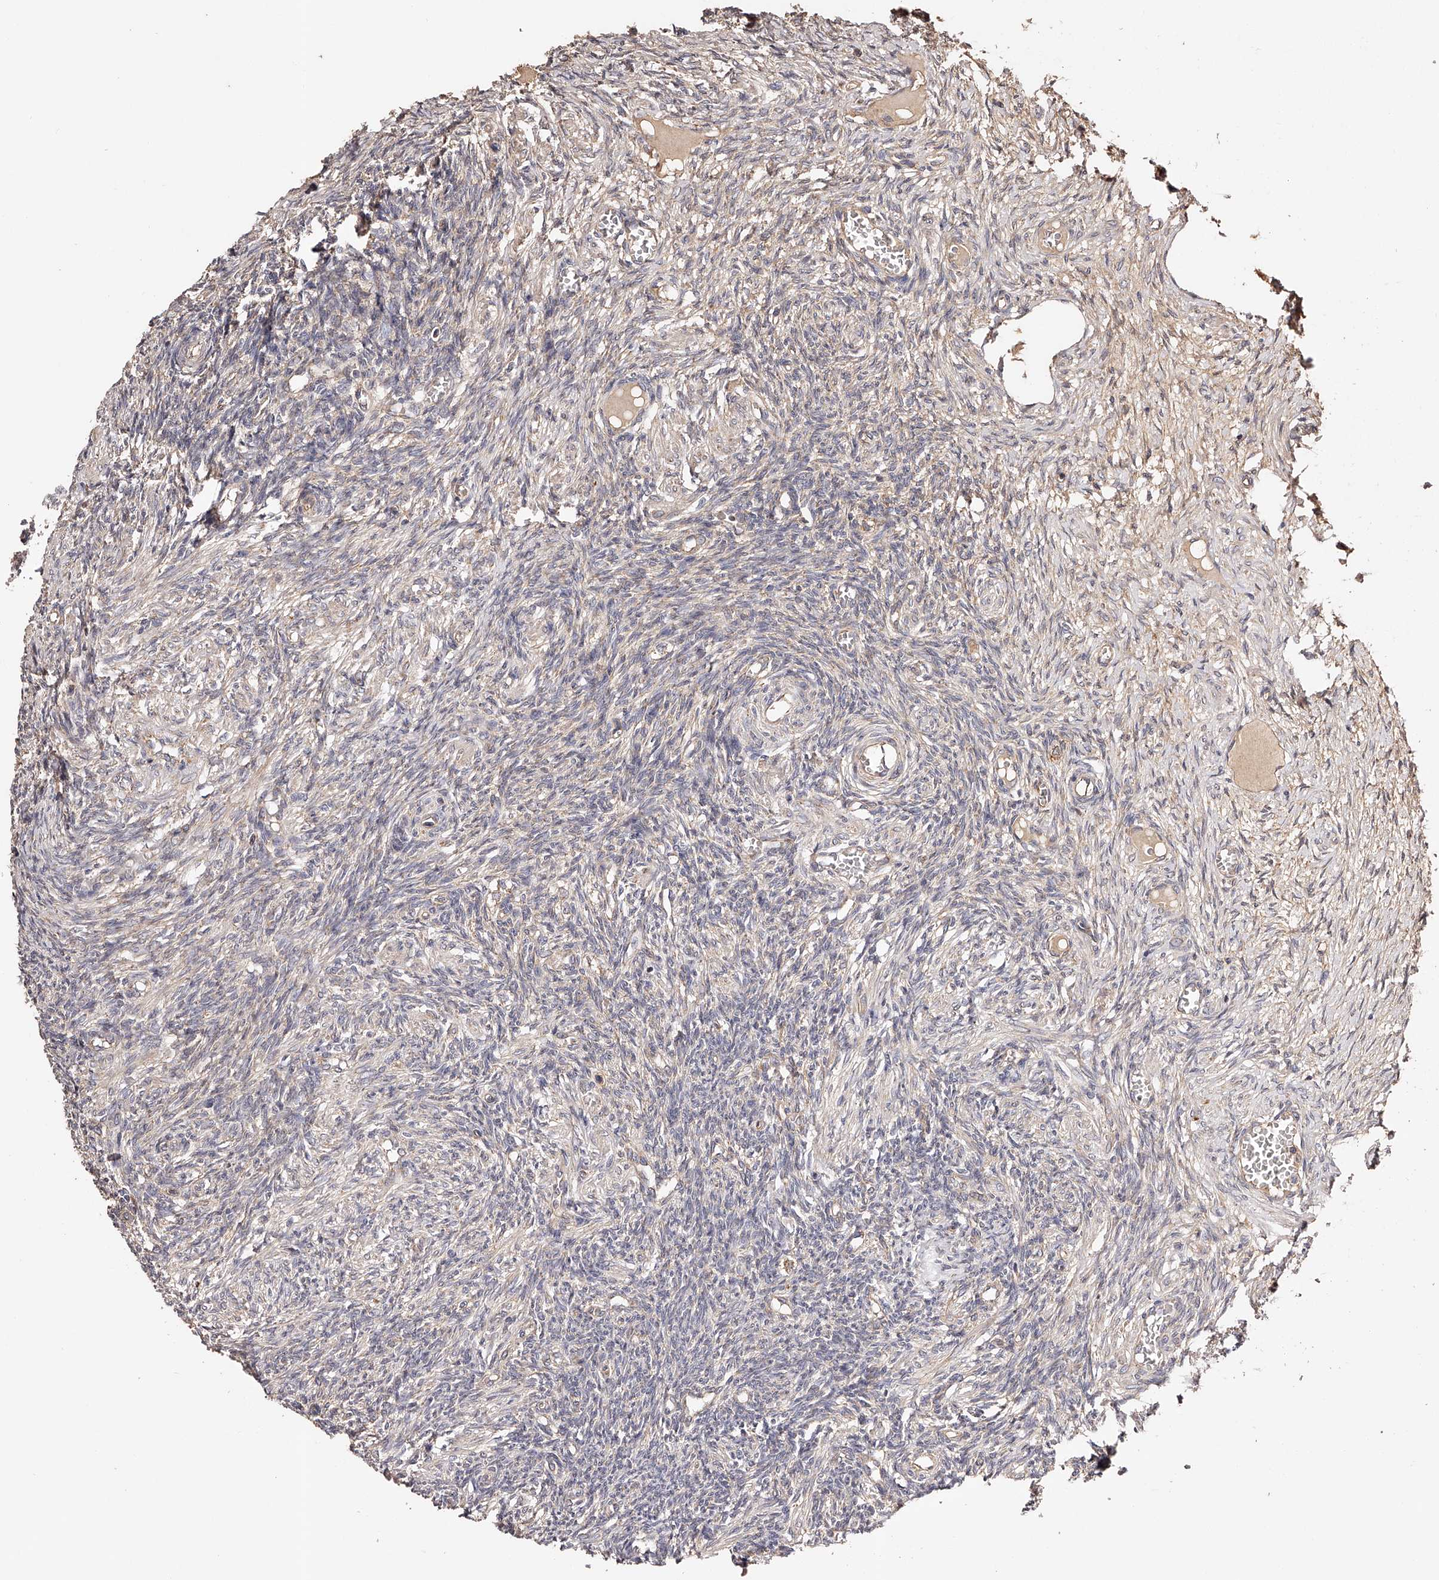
{"staining": {"intensity": "weak", "quantity": "<25%", "location": "cytoplasmic/membranous"}, "tissue": "ovary", "cell_type": "Ovarian stroma cells", "image_type": "normal", "snomed": [{"axis": "morphology", "description": "Normal tissue, NOS"}, {"axis": "topography", "description": "Ovary"}], "caption": "Immunohistochemistry histopathology image of normal ovary: human ovary stained with DAB (3,3'-diaminobenzidine) exhibits no significant protein staining in ovarian stroma cells.", "gene": "USP21", "patient": {"sex": "female", "age": 27}}